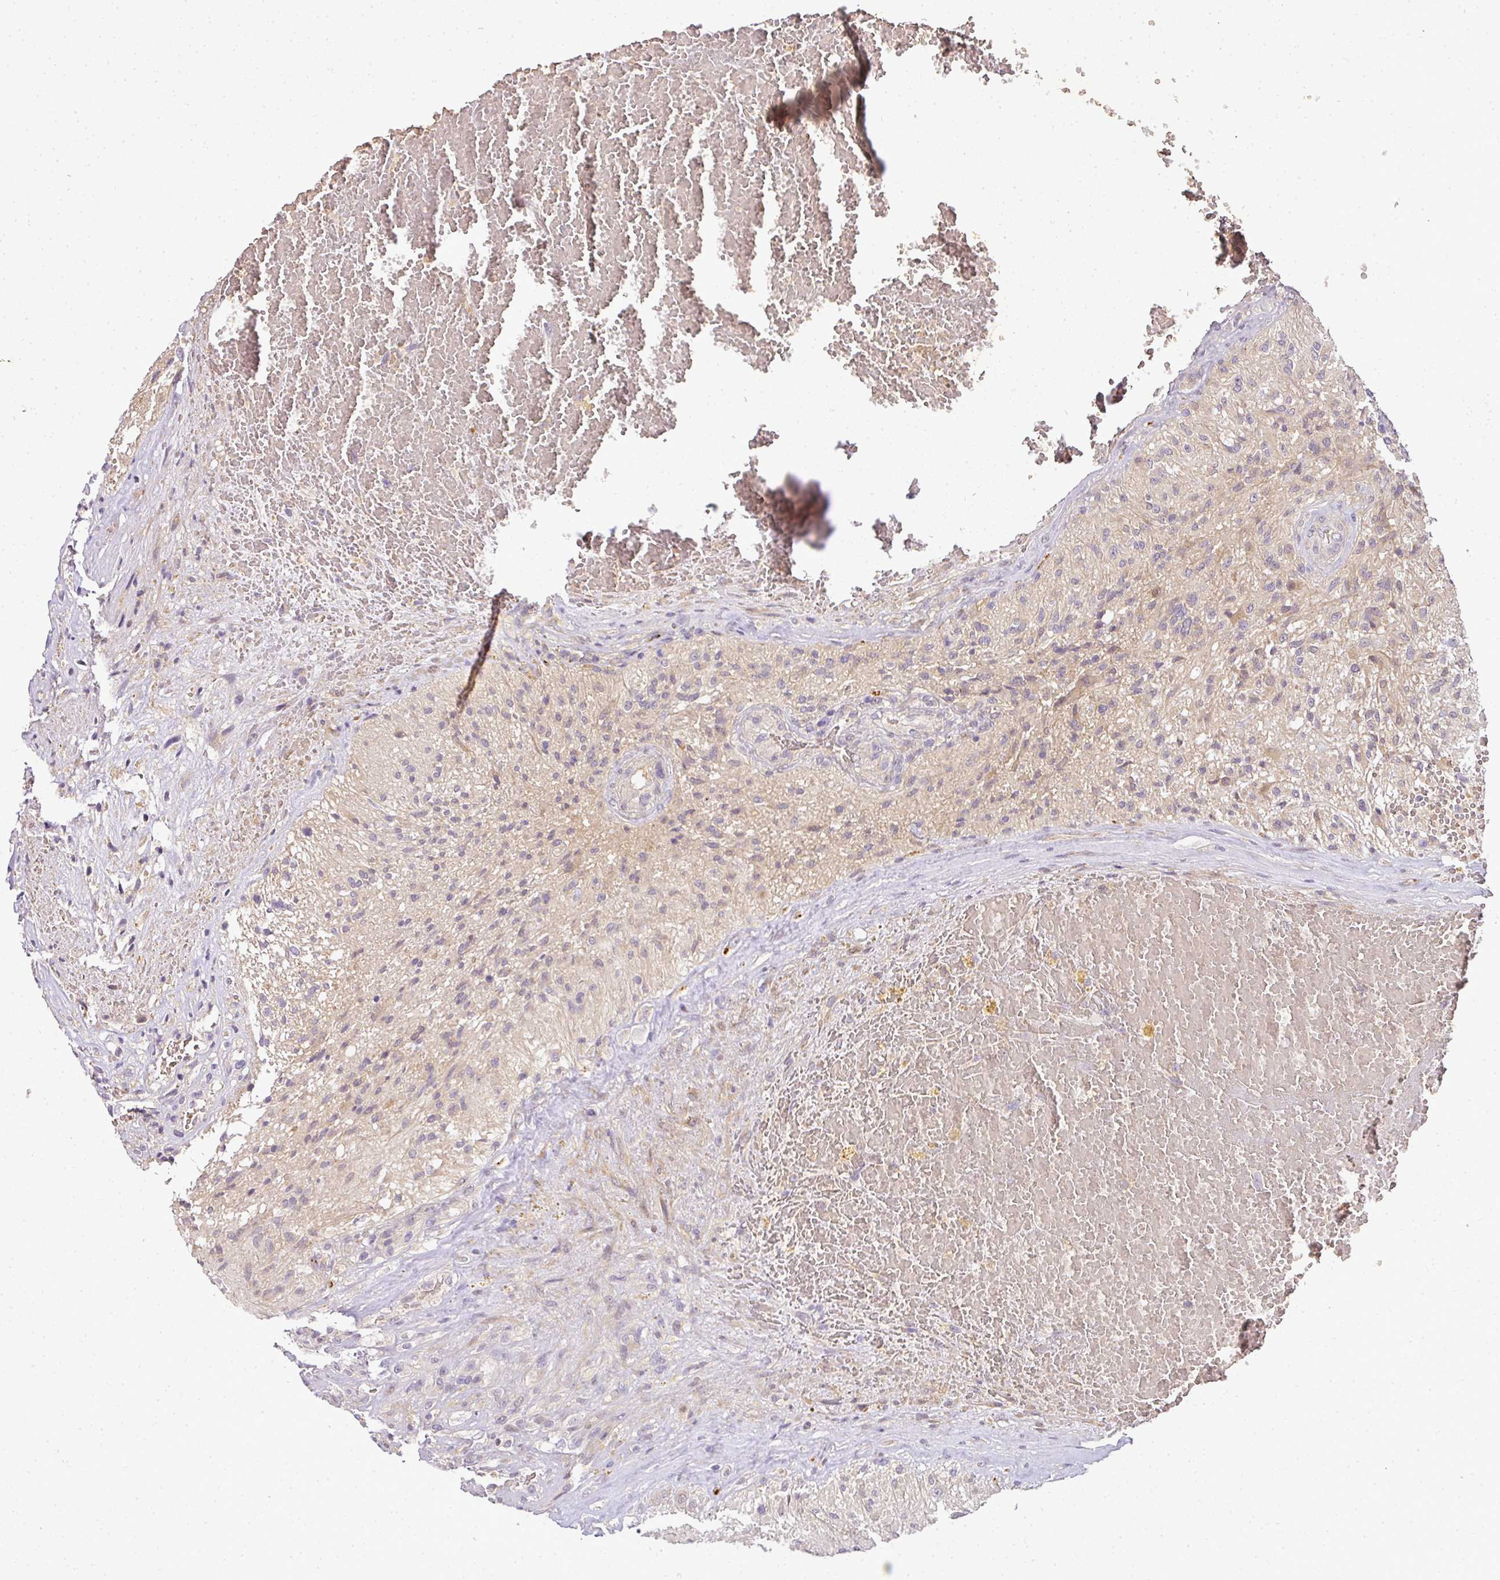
{"staining": {"intensity": "negative", "quantity": "none", "location": "none"}, "tissue": "glioma", "cell_type": "Tumor cells", "image_type": "cancer", "snomed": [{"axis": "morphology", "description": "Glioma, malignant, High grade"}, {"axis": "topography", "description": "Brain"}], "caption": "Immunohistochemistry (IHC) histopathology image of neoplastic tissue: malignant high-grade glioma stained with DAB shows no significant protein positivity in tumor cells. (Stains: DAB (3,3'-diaminobenzidine) immunohistochemistry with hematoxylin counter stain, Microscopy: brightfield microscopy at high magnification).", "gene": "ADH5", "patient": {"sex": "male", "age": 56}}